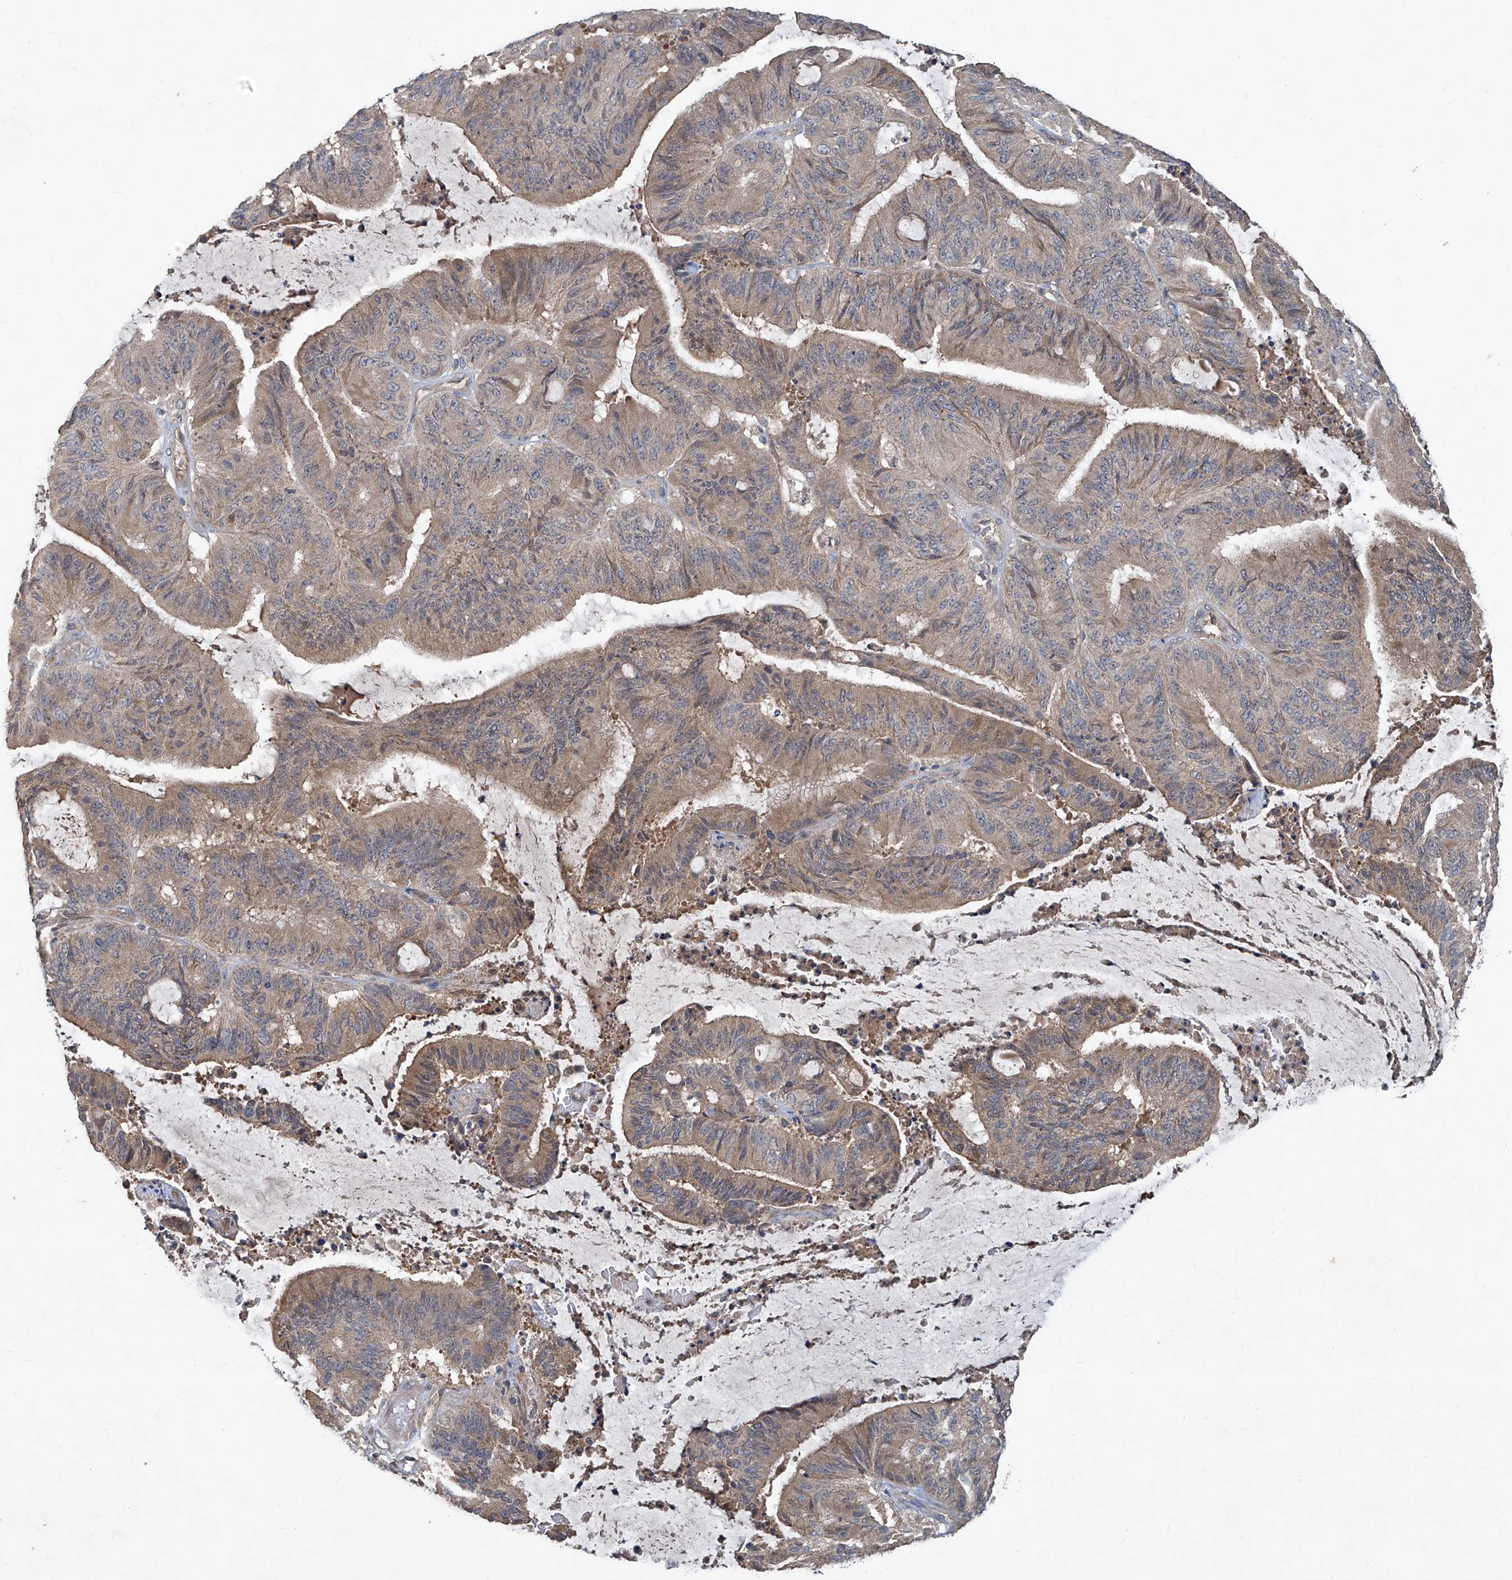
{"staining": {"intensity": "weak", "quantity": ">75%", "location": "cytoplasmic/membranous"}, "tissue": "liver cancer", "cell_type": "Tumor cells", "image_type": "cancer", "snomed": [{"axis": "morphology", "description": "Normal tissue, NOS"}, {"axis": "morphology", "description": "Cholangiocarcinoma"}, {"axis": "topography", "description": "Liver"}, {"axis": "topography", "description": "Peripheral nerve tissue"}], "caption": "Protein expression analysis of cholangiocarcinoma (liver) demonstrates weak cytoplasmic/membranous expression in about >75% of tumor cells.", "gene": "ANKRD34A", "patient": {"sex": "female", "age": 73}}